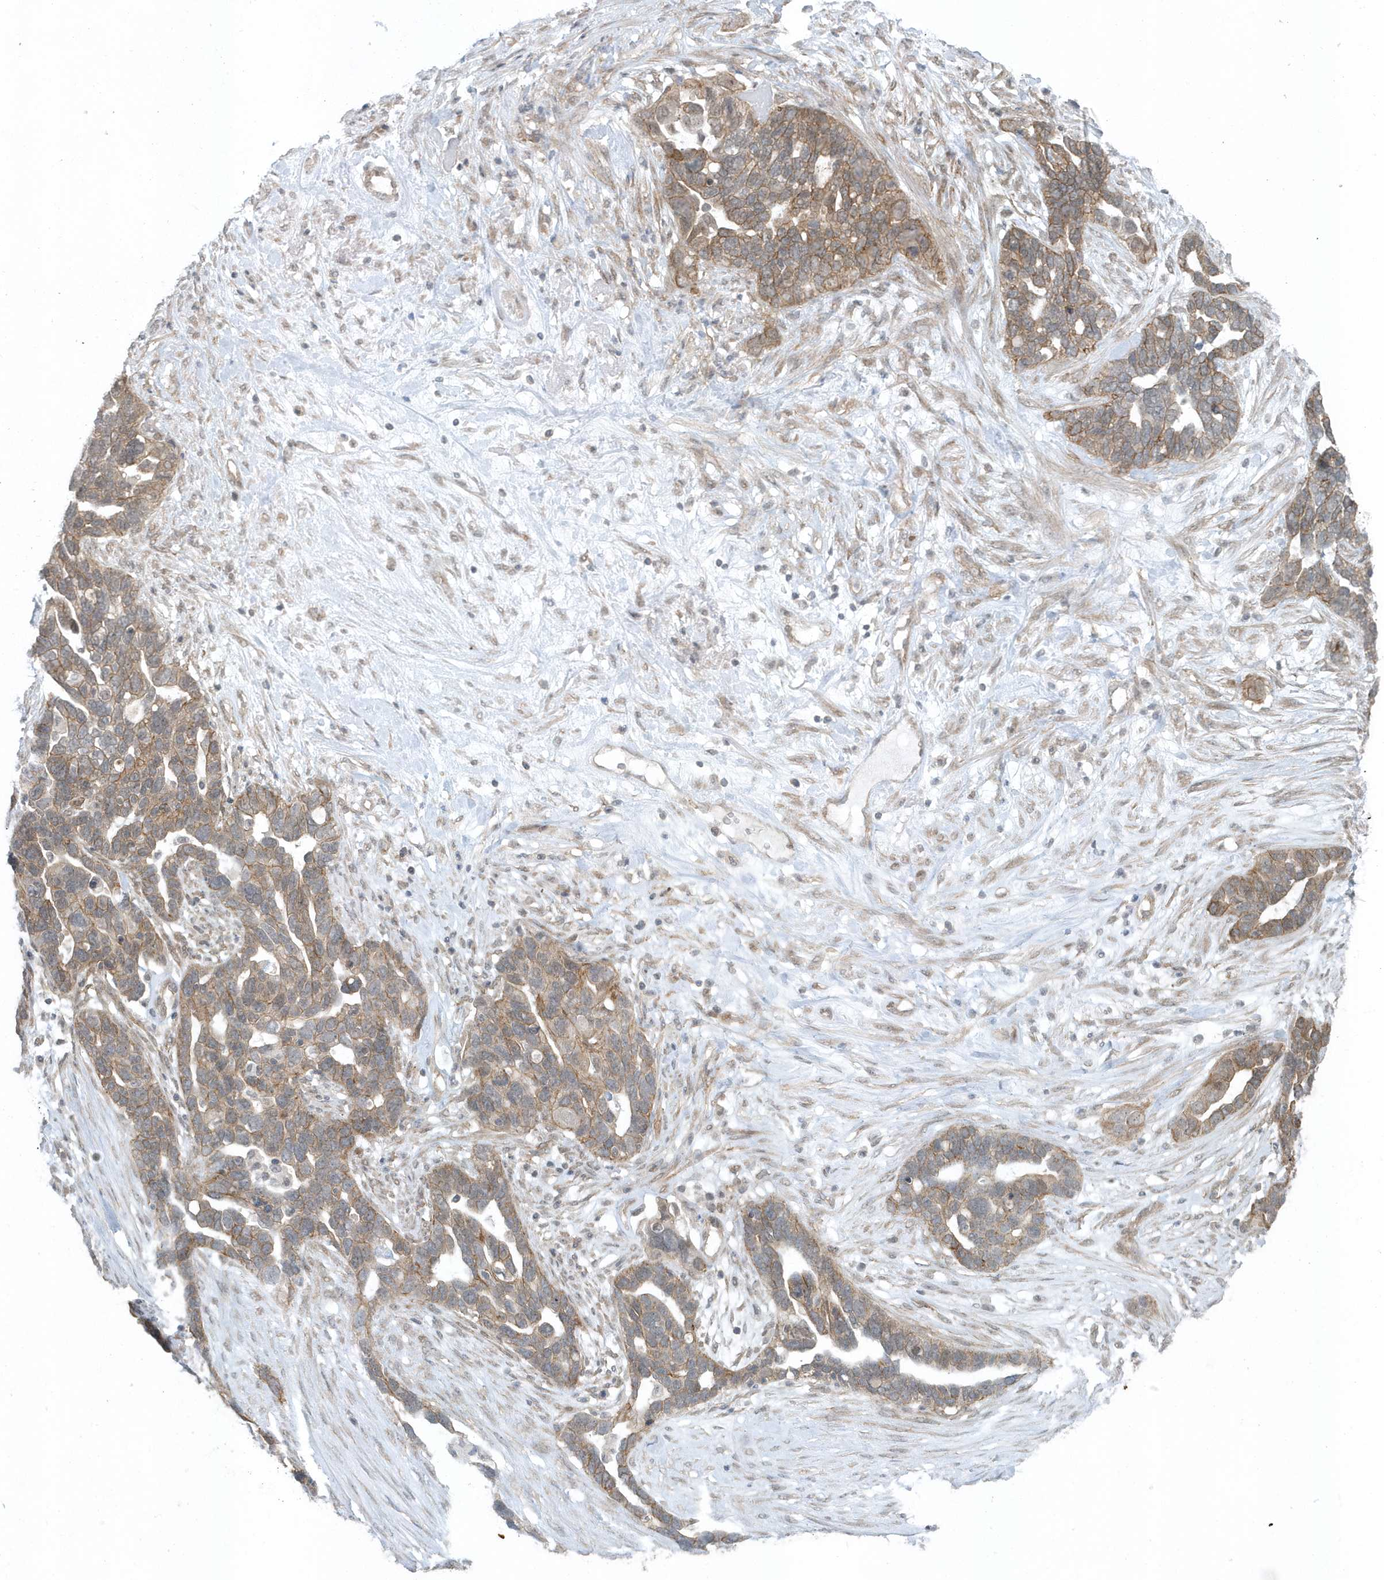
{"staining": {"intensity": "weak", "quantity": ">75%", "location": "cytoplasmic/membranous"}, "tissue": "ovarian cancer", "cell_type": "Tumor cells", "image_type": "cancer", "snomed": [{"axis": "morphology", "description": "Cystadenocarcinoma, serous, NOS"}, {"axis": "topography", "description": "Ovary"}], "caption": "Serous cystadenocarcinoma (ovarian) stained with DAB (3,3'-diaminobenzidine) immunohistochemistry displays low levels of weak cytoplasmic/membranous positivity in approximately >75% of tumor cells.", "gene": "PARD3B", "patient": {"sex": "female", "age": 54}}